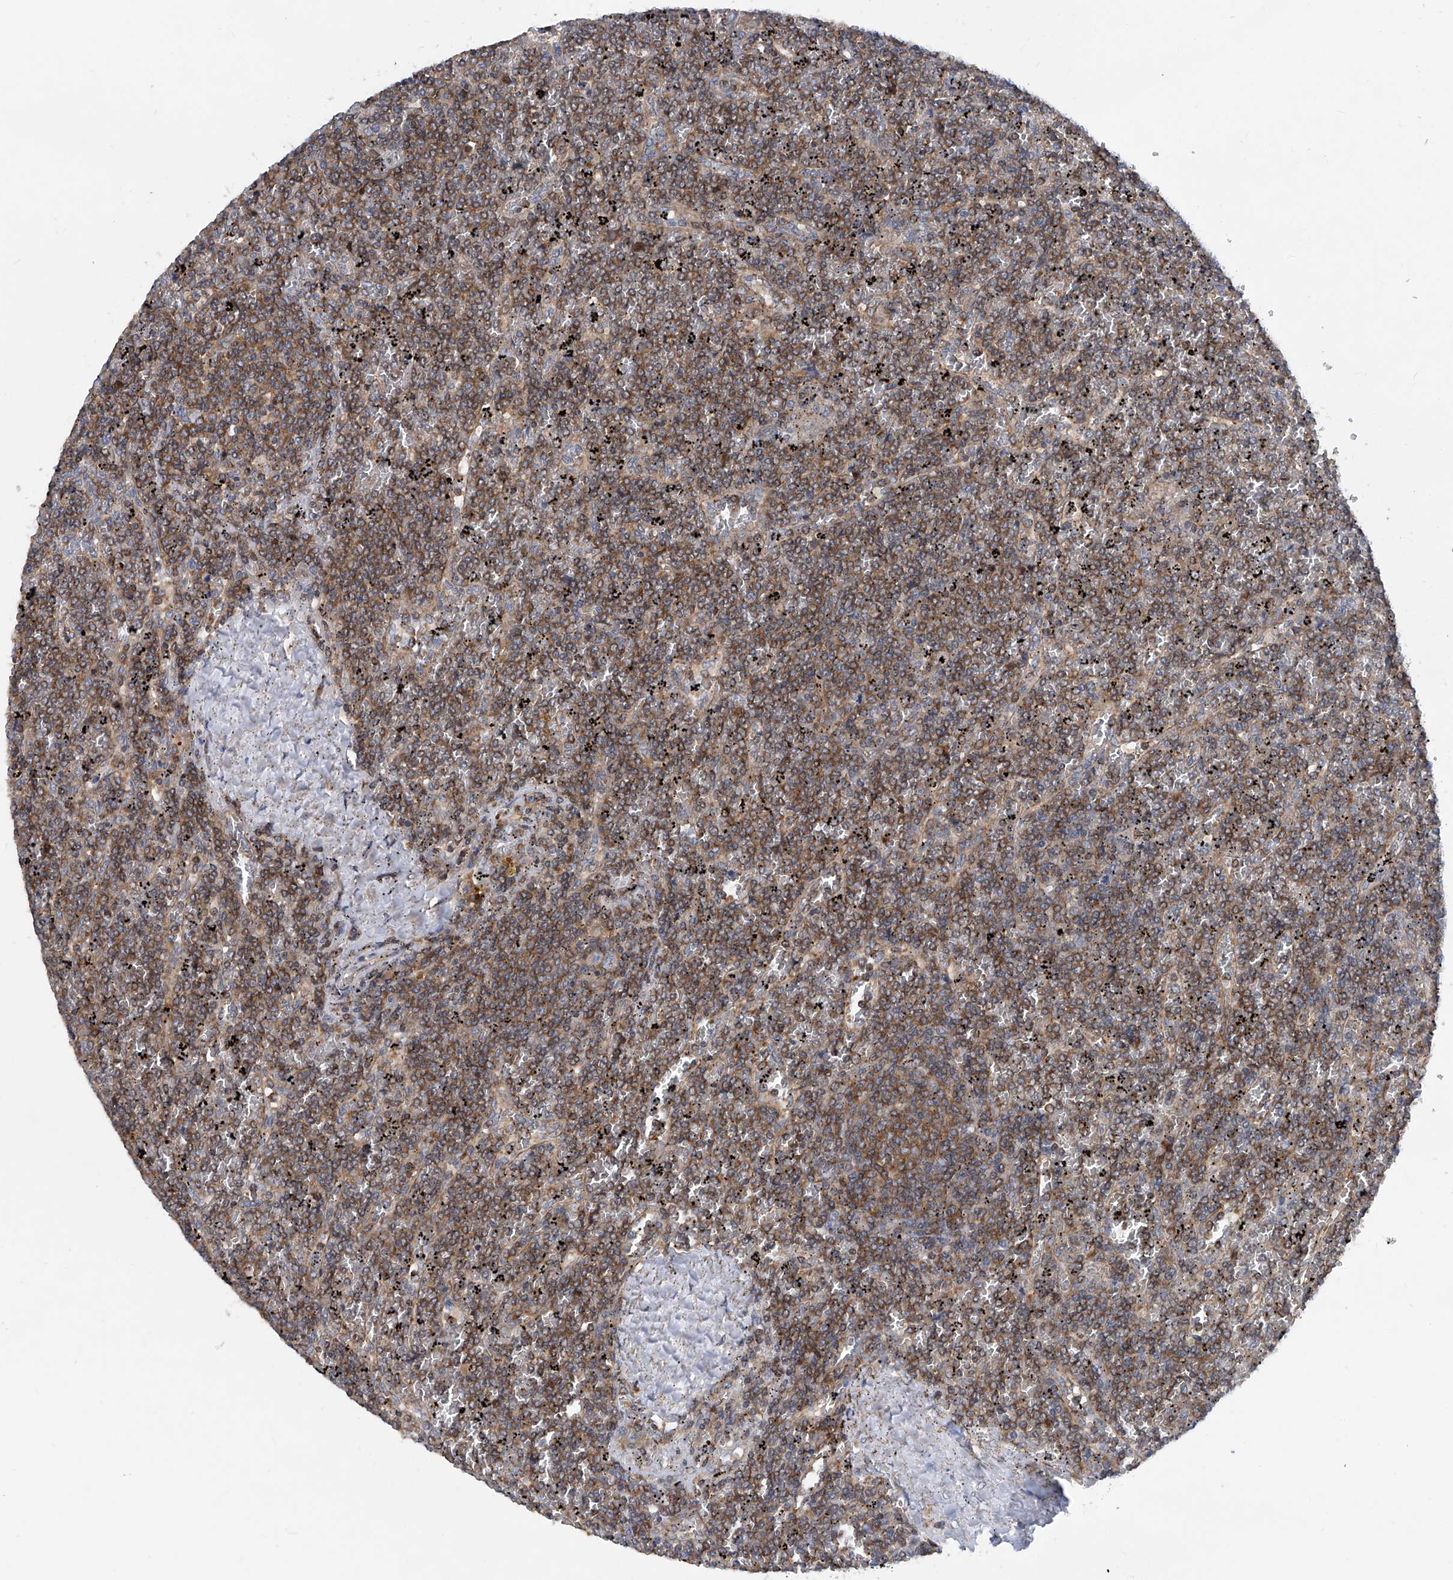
{"staining": {"intensity": "moderate", "quantity": "25%-75%", "location": "cytoplasmic/membranous"}, "tissue": "lymphoma", "cell_type": "Tumor cells", "image_type": "cancer", "snomed": [{"axis": "morphology", "description": "Malignant lymphoma, non-Hodgkin's type, Low grade"}, {"axis": "topography", "description": "Spleen"}], "caption": "Immunohistochemistry photomicrograph of neoplastic tissue: human malignant lymphoma, non-Hodgkin's type (low-grade) stained using immunohistochemistry (IHC) shows medium levels of moderate protein expression localized specifically in the cytoplasmic/membranous of tumor cells, appearing as a cytoplasmic/membranous brown color.", "gene": "TRIM38", "patient": {"sex": "female", "age": 19}}